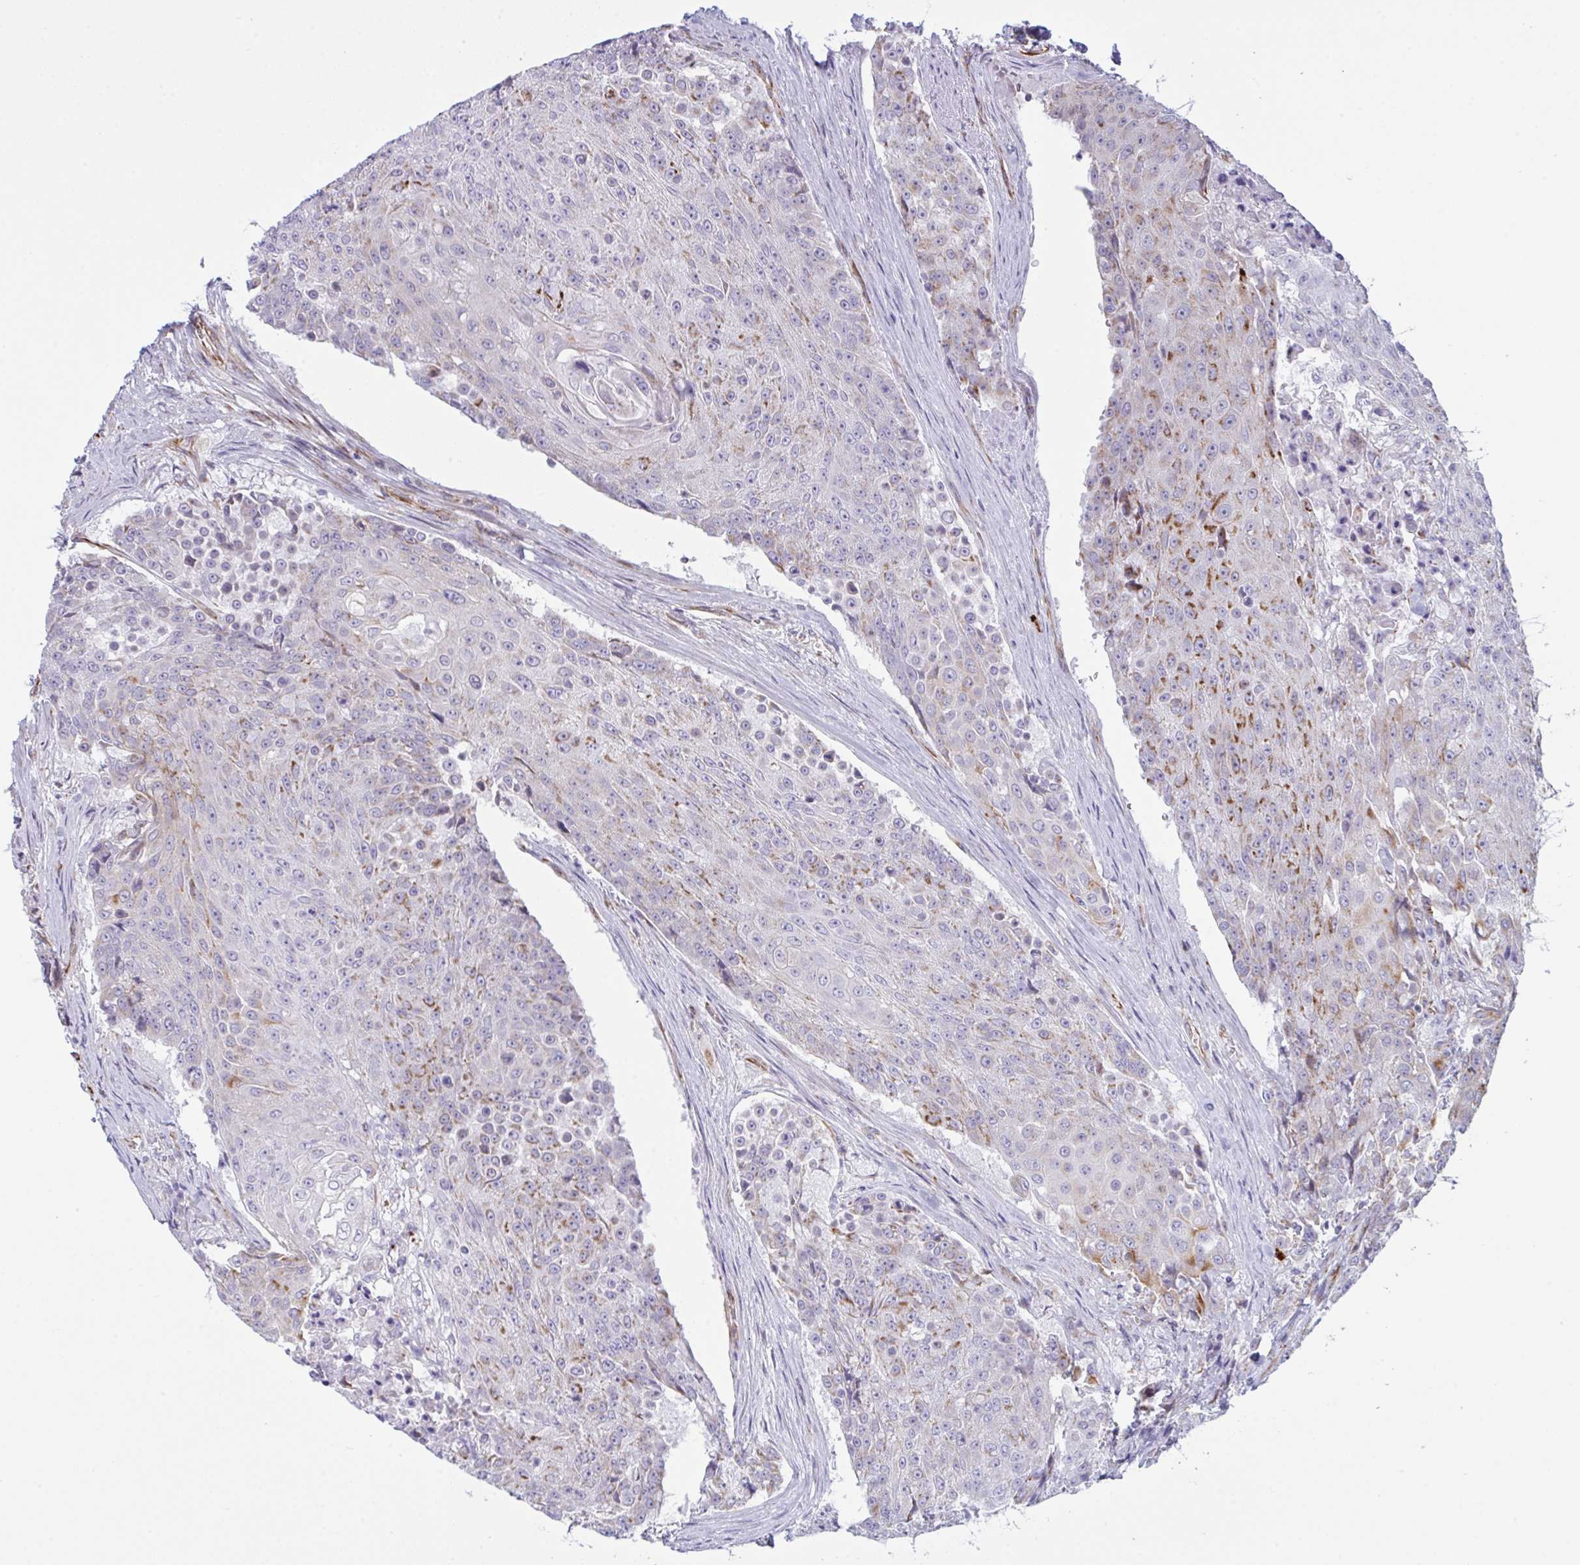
{"staining": {"intensity": "moderate", "quantity": "25%-75%", "location": "cytoplasmic/membranous"}, "tissue": "urothelial cancer", "cell_type": "Tumor cells", "image_type": "cancer", "snomed": [{"axis": "morphology", "description": "Urothelial carcinoma, High grade"}, {"axis": "topography", "description": "Urinary bladder"}], "caption": "A micrograph showing moderate cytoplasmic/membranous staining in about 25%-75% of tumor cells in urothelial carcinoma (high-grade), as visualized by brown immunohistochemical staining.", "gene": "DCBLD1", "patient": {"sex": "female", "age": 63}}